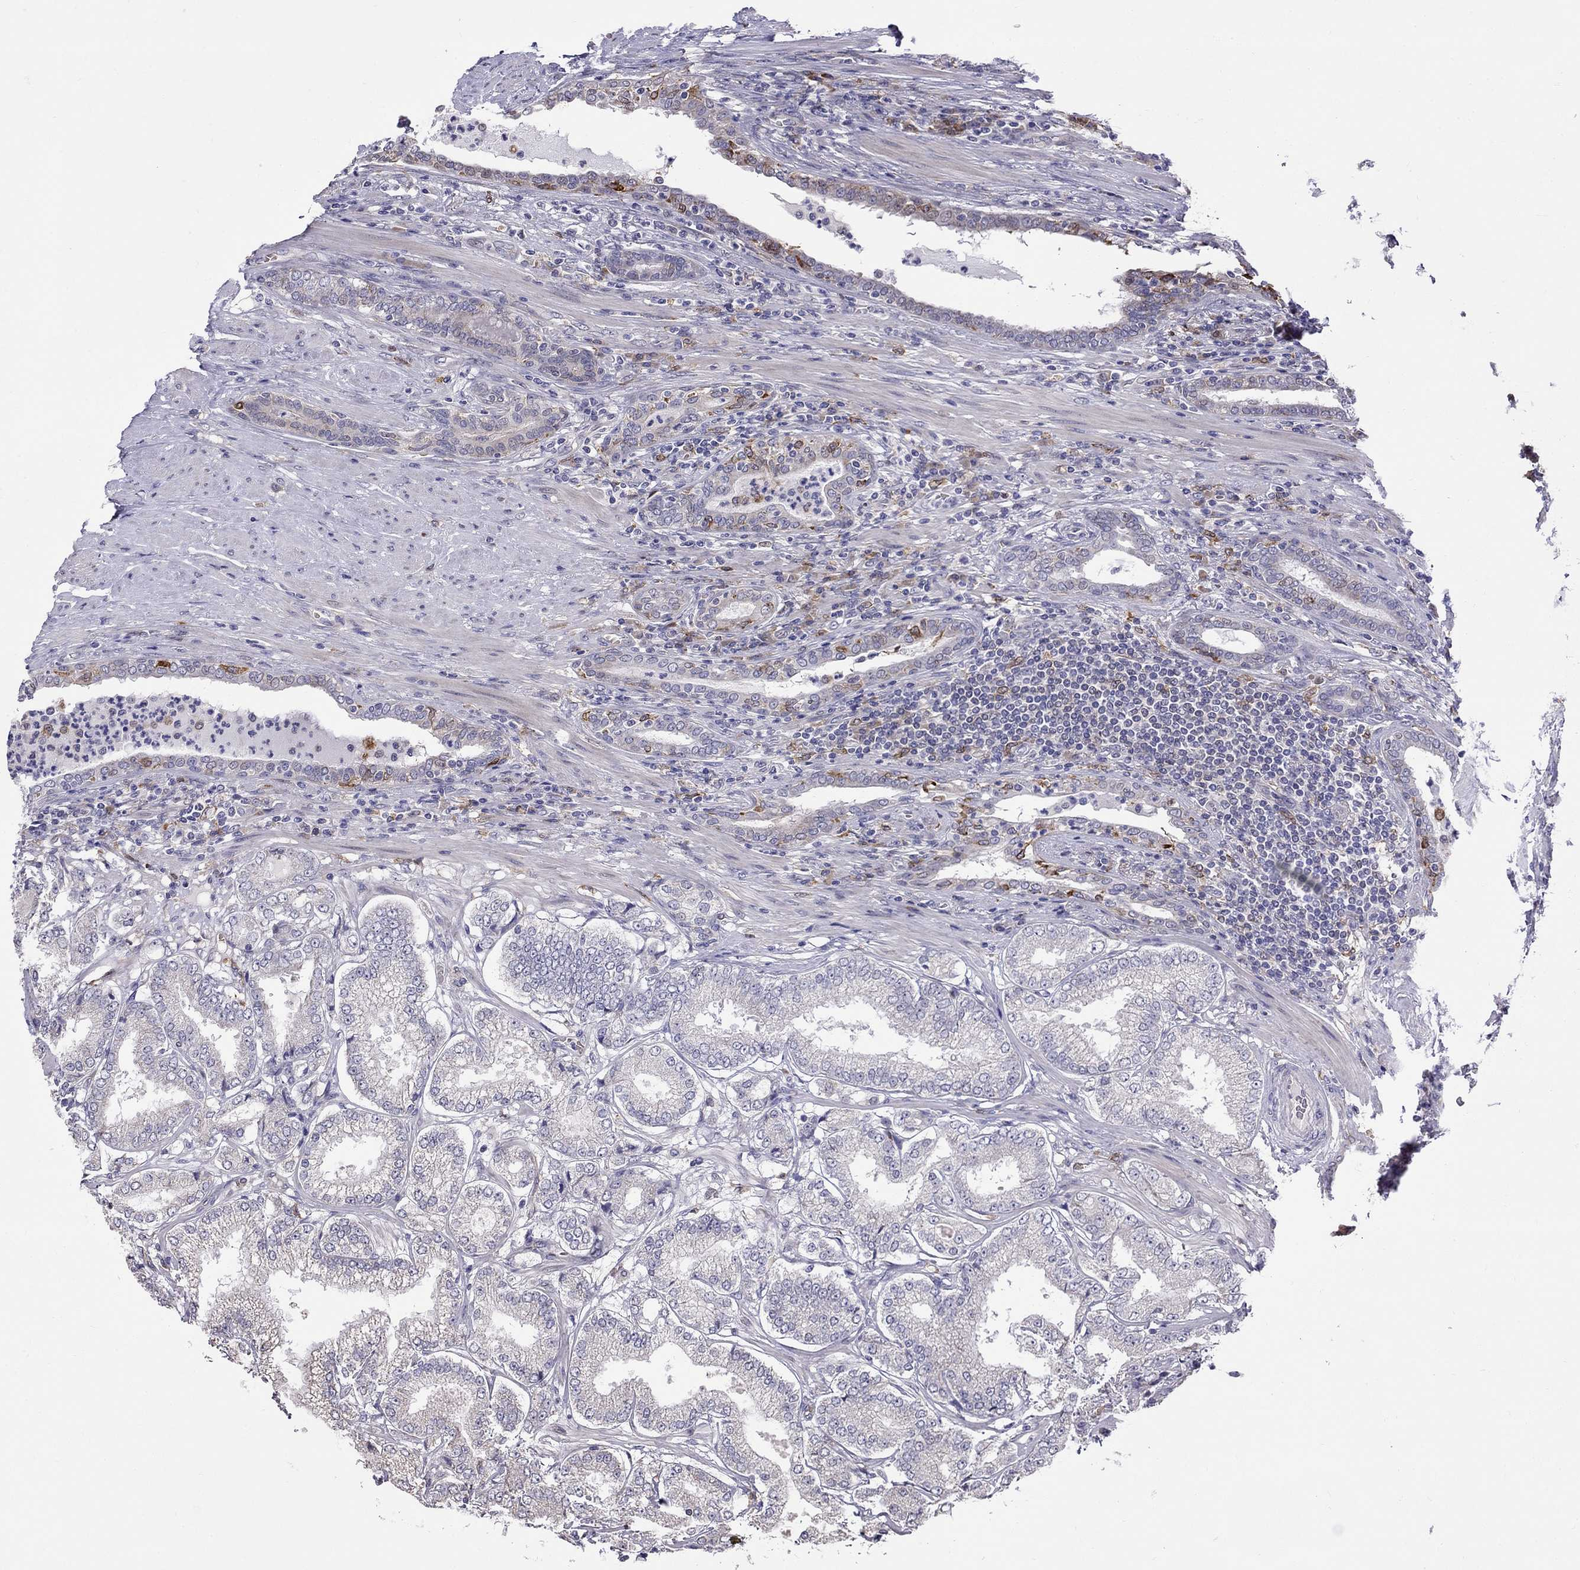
{"staining": {"intensity": "negative", "quantity": "none", "location": "none"}, "tissue": "prostate cancer", "cell_type": "Tumor cells", "image_type": "cancer", "snomed": [{"axis": "morphology", "description": "Adenocarcinoma, NOS"}, {"axis": "topography", "description": "Prostate"}], "caption": "This is an immunohistochemistry histopathology image of human prostate adenocarcinoma. There is no positivity in tumor cells.", "gene": "ADAM28", "patient": {"sex": "male", "age": 65}}